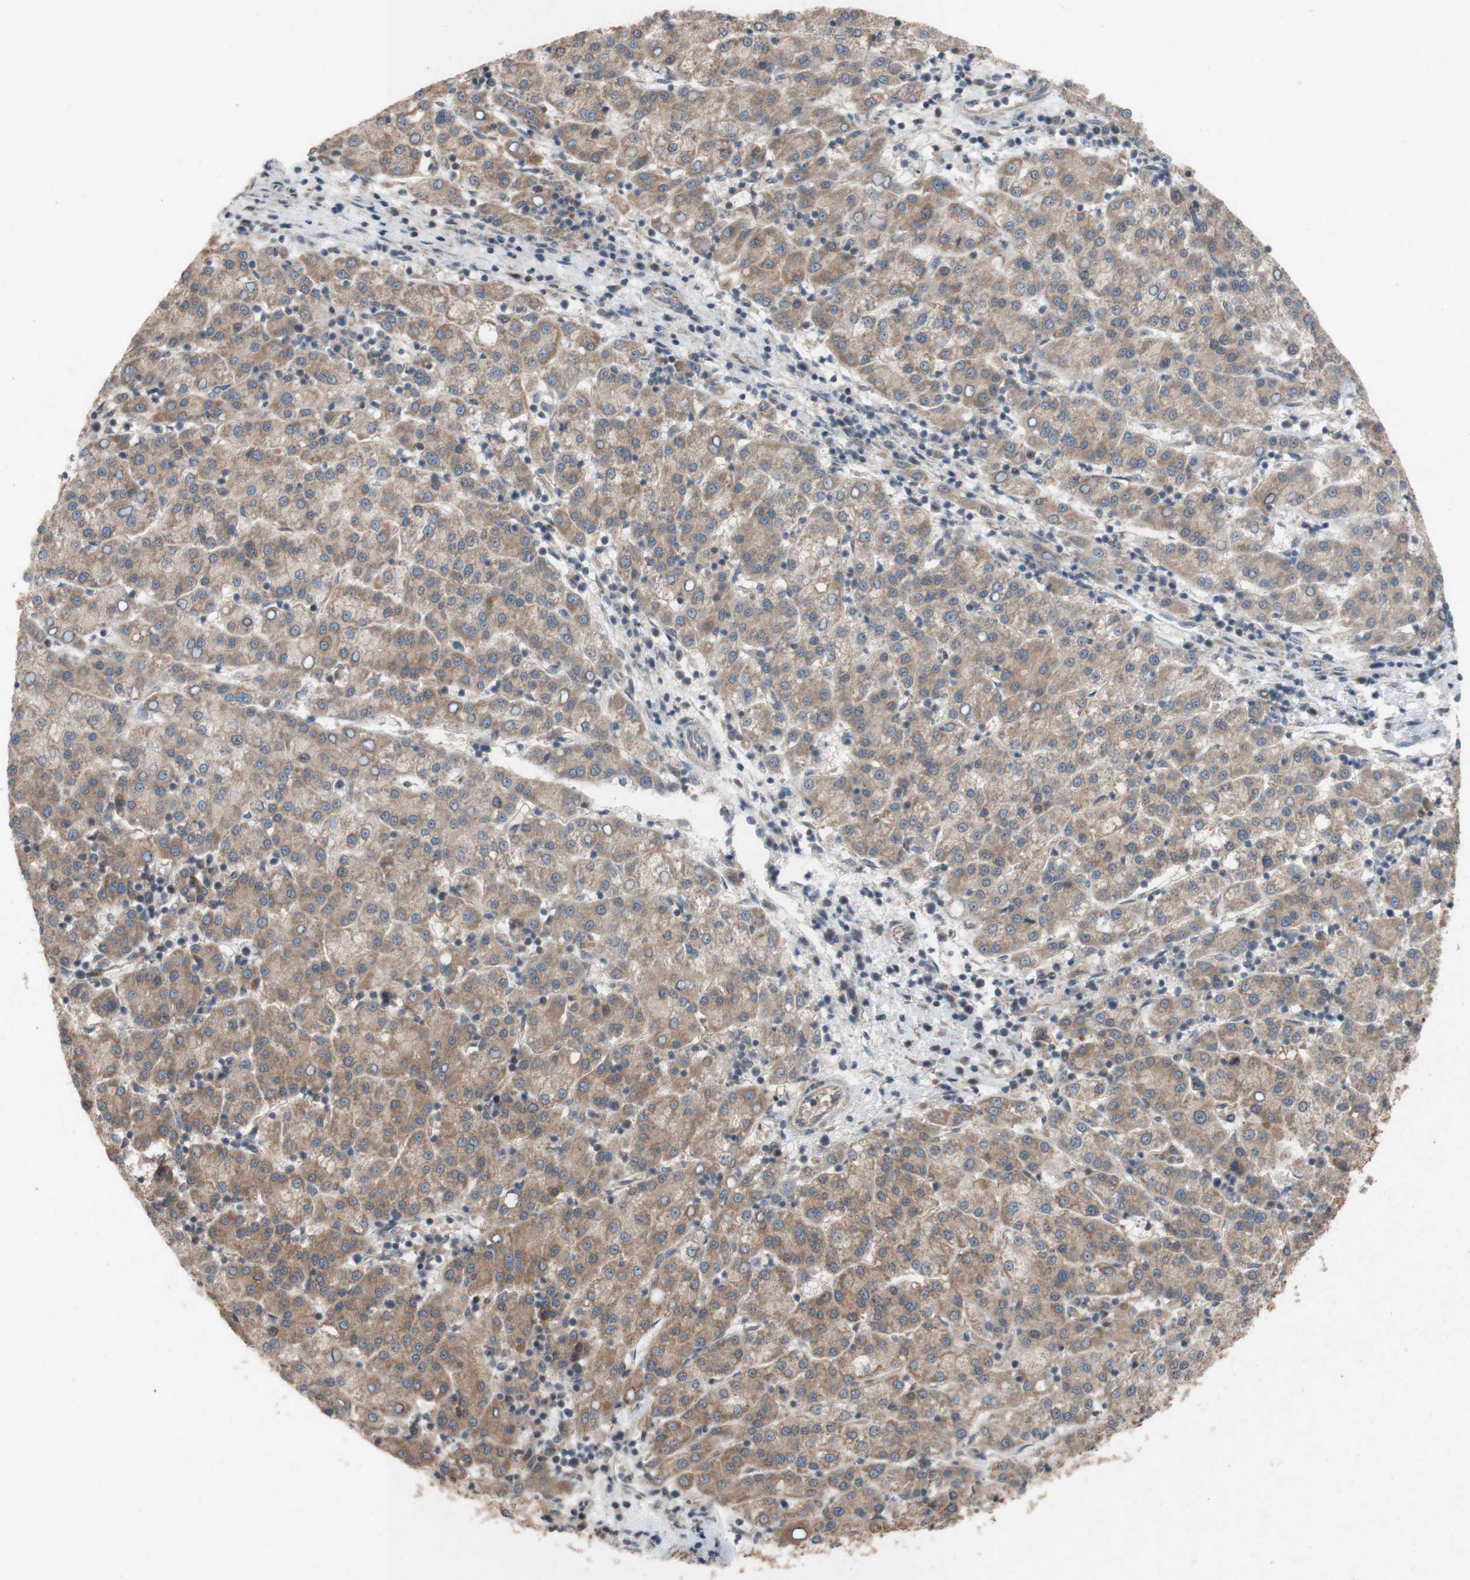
{"staining": {"intensity": "weak", "quantity": ">75%", "location": "cytoplasmic/membranous"}, "tissue": "liver cancer", "cell_type": "Tumor cells", "image_type": "cancer", "snomed": [{"axis": "morphology", "description": "Carcinoma, Hepatocellular, NOS"}, {"axis": "topography", "description": "Liver"}], "caption": "Protein staining by immunohistochemistry (IHC) shows weak cytoplasmic/membranous expression in about >75% of tumor cells in hepatocellular carcinoma (liver).", "gene": "TST", "patient": {"sex": "female", "age": 58}}